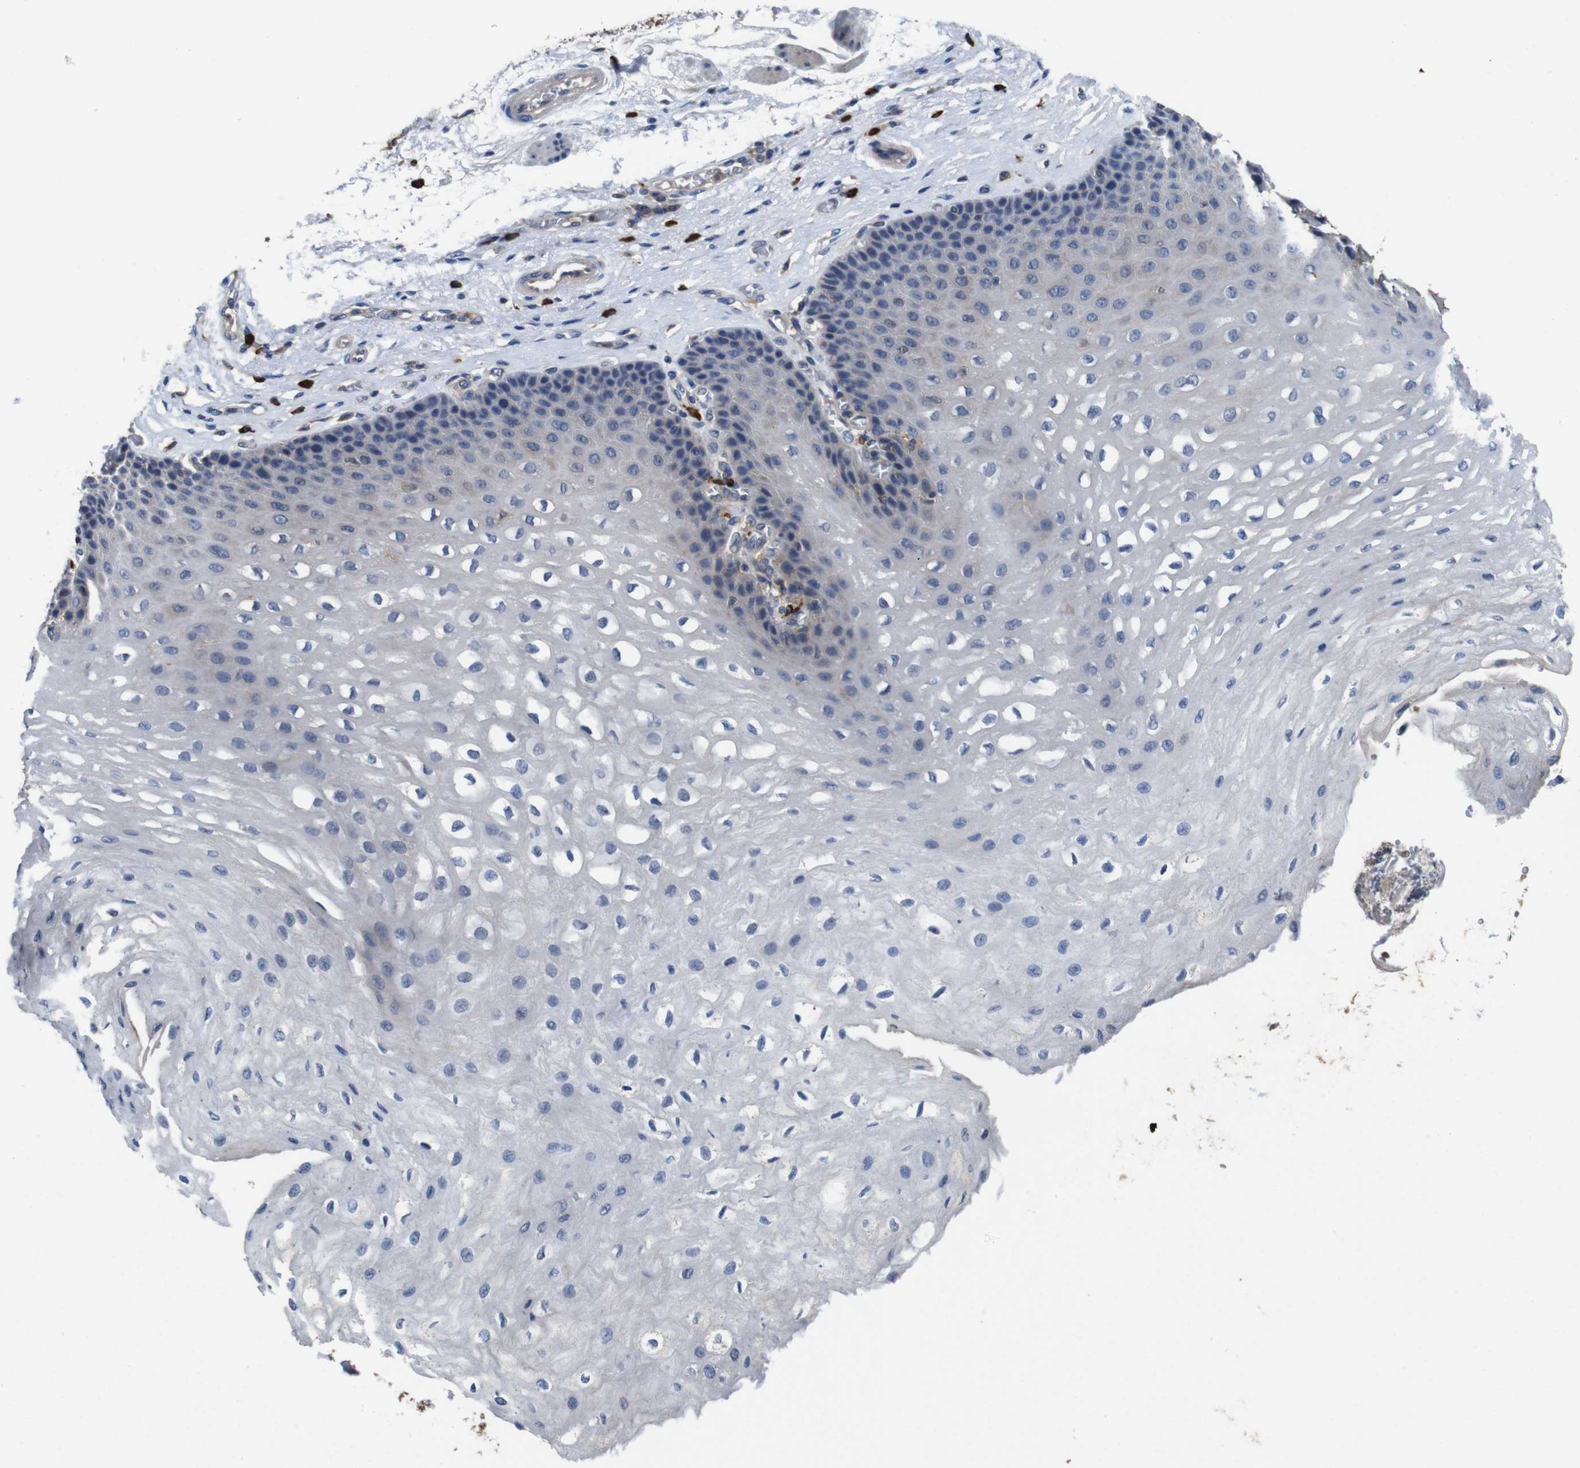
{"staining": {"intensity": "negative", "quantity": "none", "location": "none"}, "tissue": "esophagus", "cell_type": "Squamous epithelial cells", "image_type": "normal", "snomed": [{"axis": "morphology", "description": "Normal tissue, NOS"}, {"axis": "topography", "description": "Esophagus"}], "caption": "DAB (3,3'-diaminobenzidine) immunohistochemical staining of normal human esophagus shows no significant expression in squamous epithelial cells.", "gene": "GLIPR1", "patient": {"sex": "female", "age": 72}}